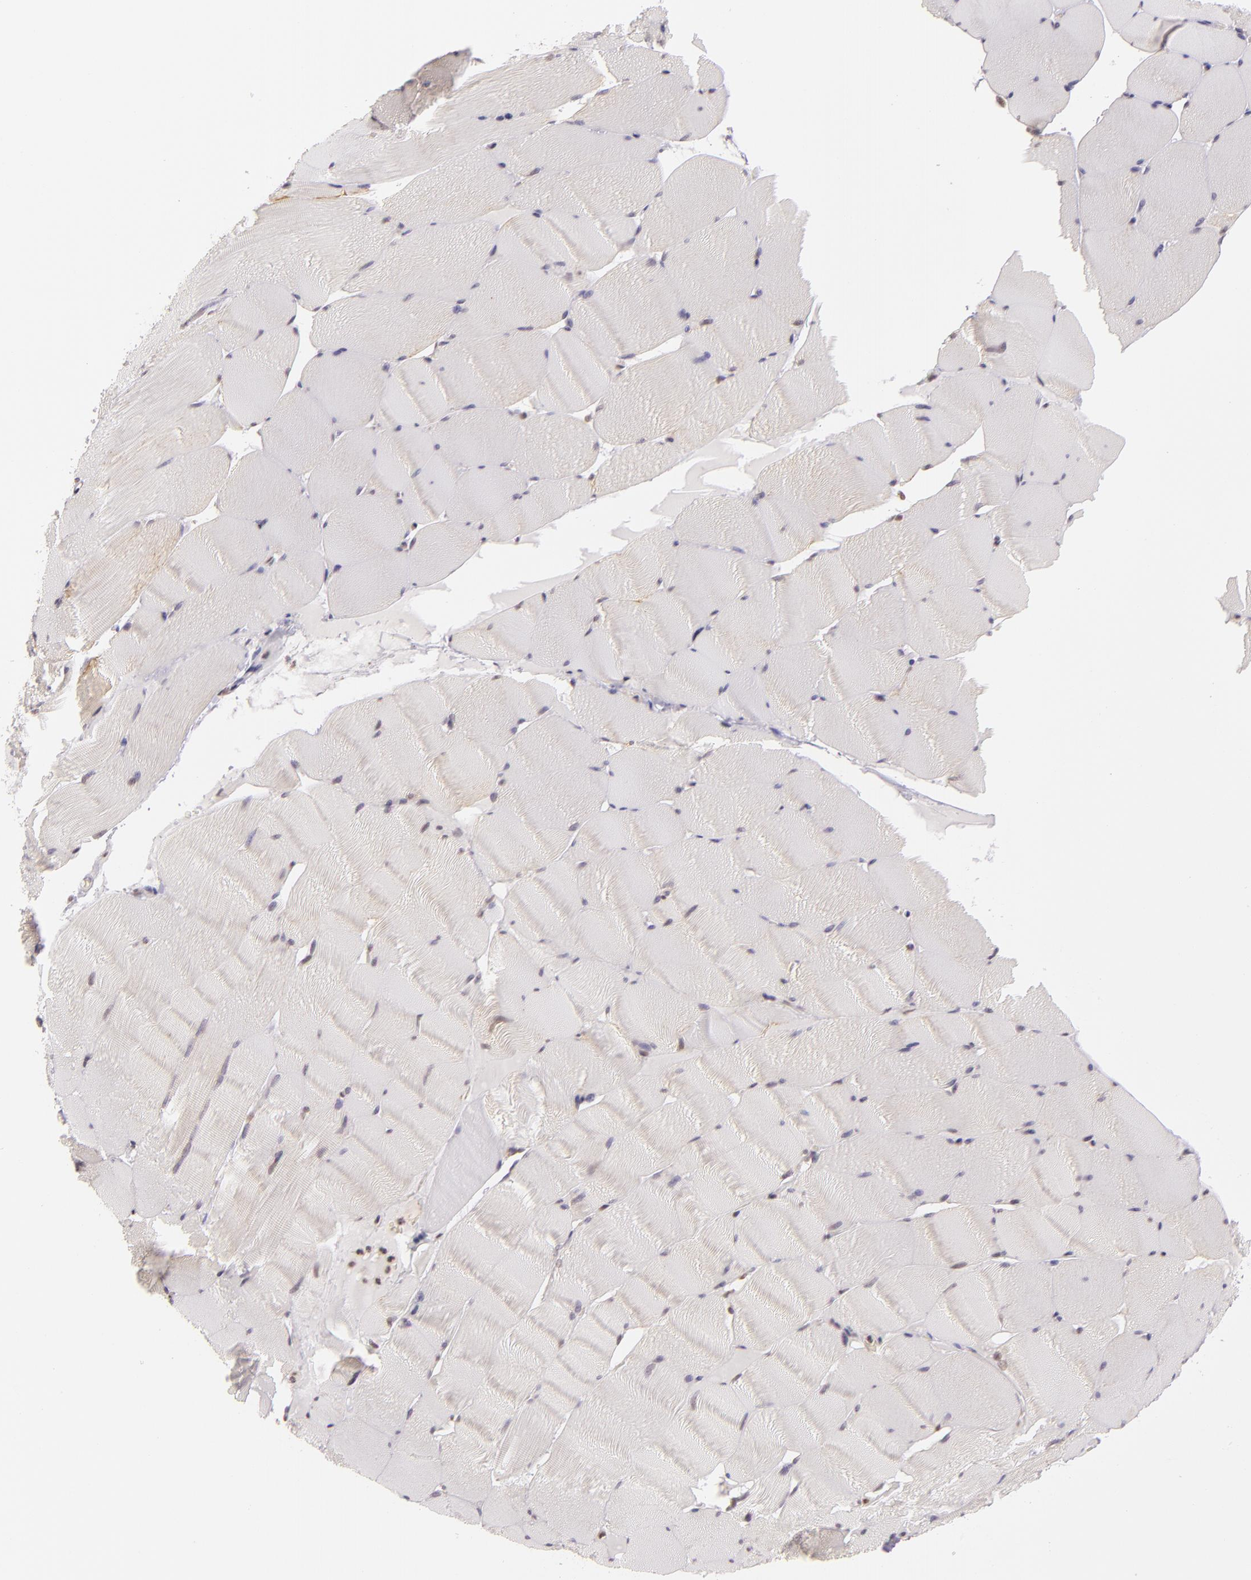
{"staining": {"intensity": "weak", "quantity": "<25%", "location": "nuclear"}, "tissue": "skeletal muscle", "cell_type": "Myocytes", "image_type": "normal", "snomed": [{"axis": "morphology", "description": "Normal tissue, NOS"}, {"axis": "topography", "description": "Skeletal muscle"}], "caption": "There is no significant expression in myocytes of skeletal muscle. (Brightfield microscopy of DAB (3,3'-diaminobenzidine) IHC at high magnification).", "gene": "ENSG00000290315", "patient": {"sex": "male", "age": 62}}